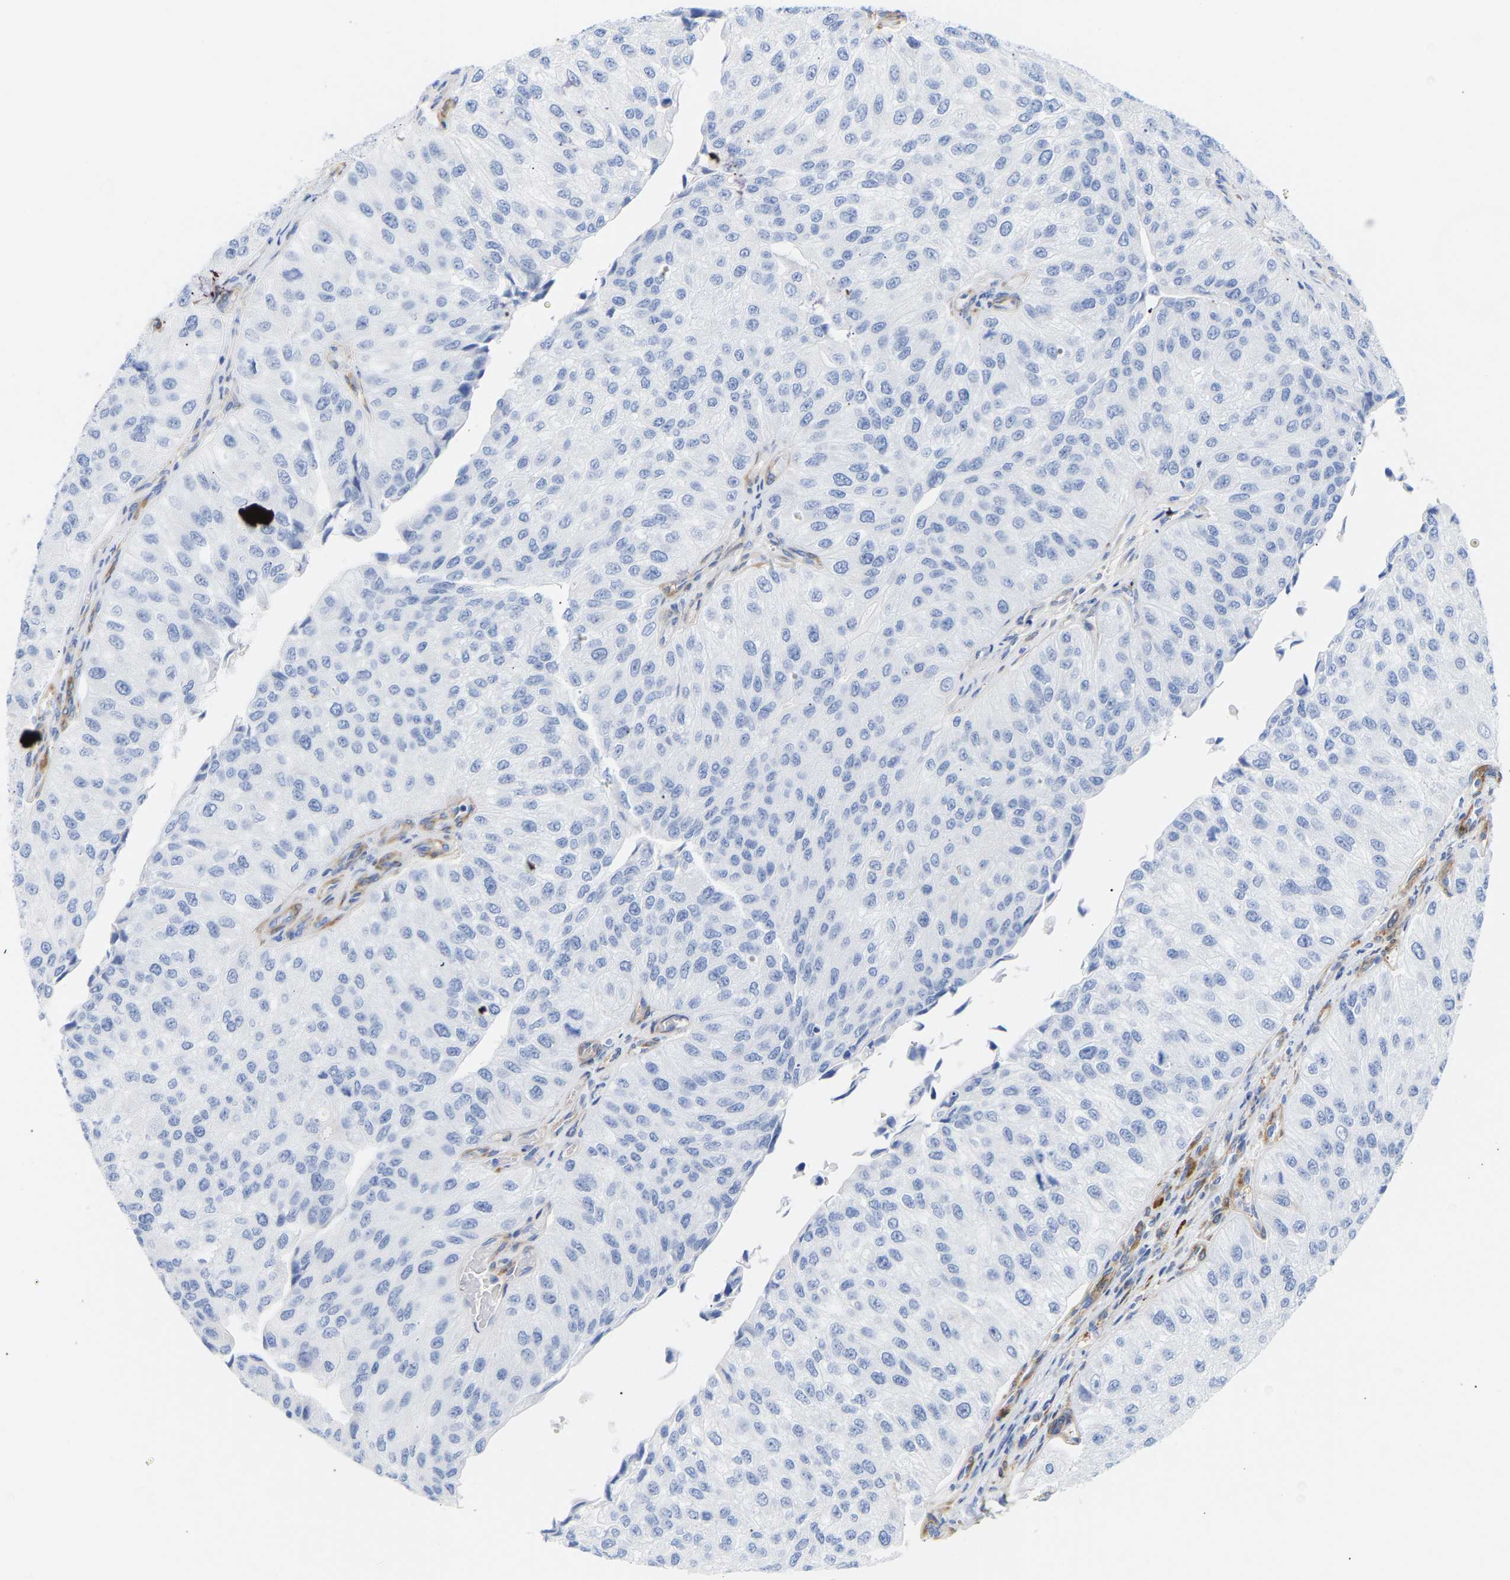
{"staining": {"intensity": "negative", "quantity": "none", "location": "none"}, "tissue": "urothelial cancer", "cell_type": "Tumor cells", "image_type": "cancer", "snomed": [{"axis": "morphology", "description": "Urothelial carcinoma, High grade"}, {"axis": "topography", "description": "Kidney"}, {"axis": "topography", "description": "Urinary bladder"}], "caption": "Image shows no protein staining in tumor cells of urothelial carcinoma (high-grade) tissue. (DAB IHC visualized using brightfield microscopy, high magnification).", "gene": "AMPH", "patient": {"sex": "male", "age": 77}}